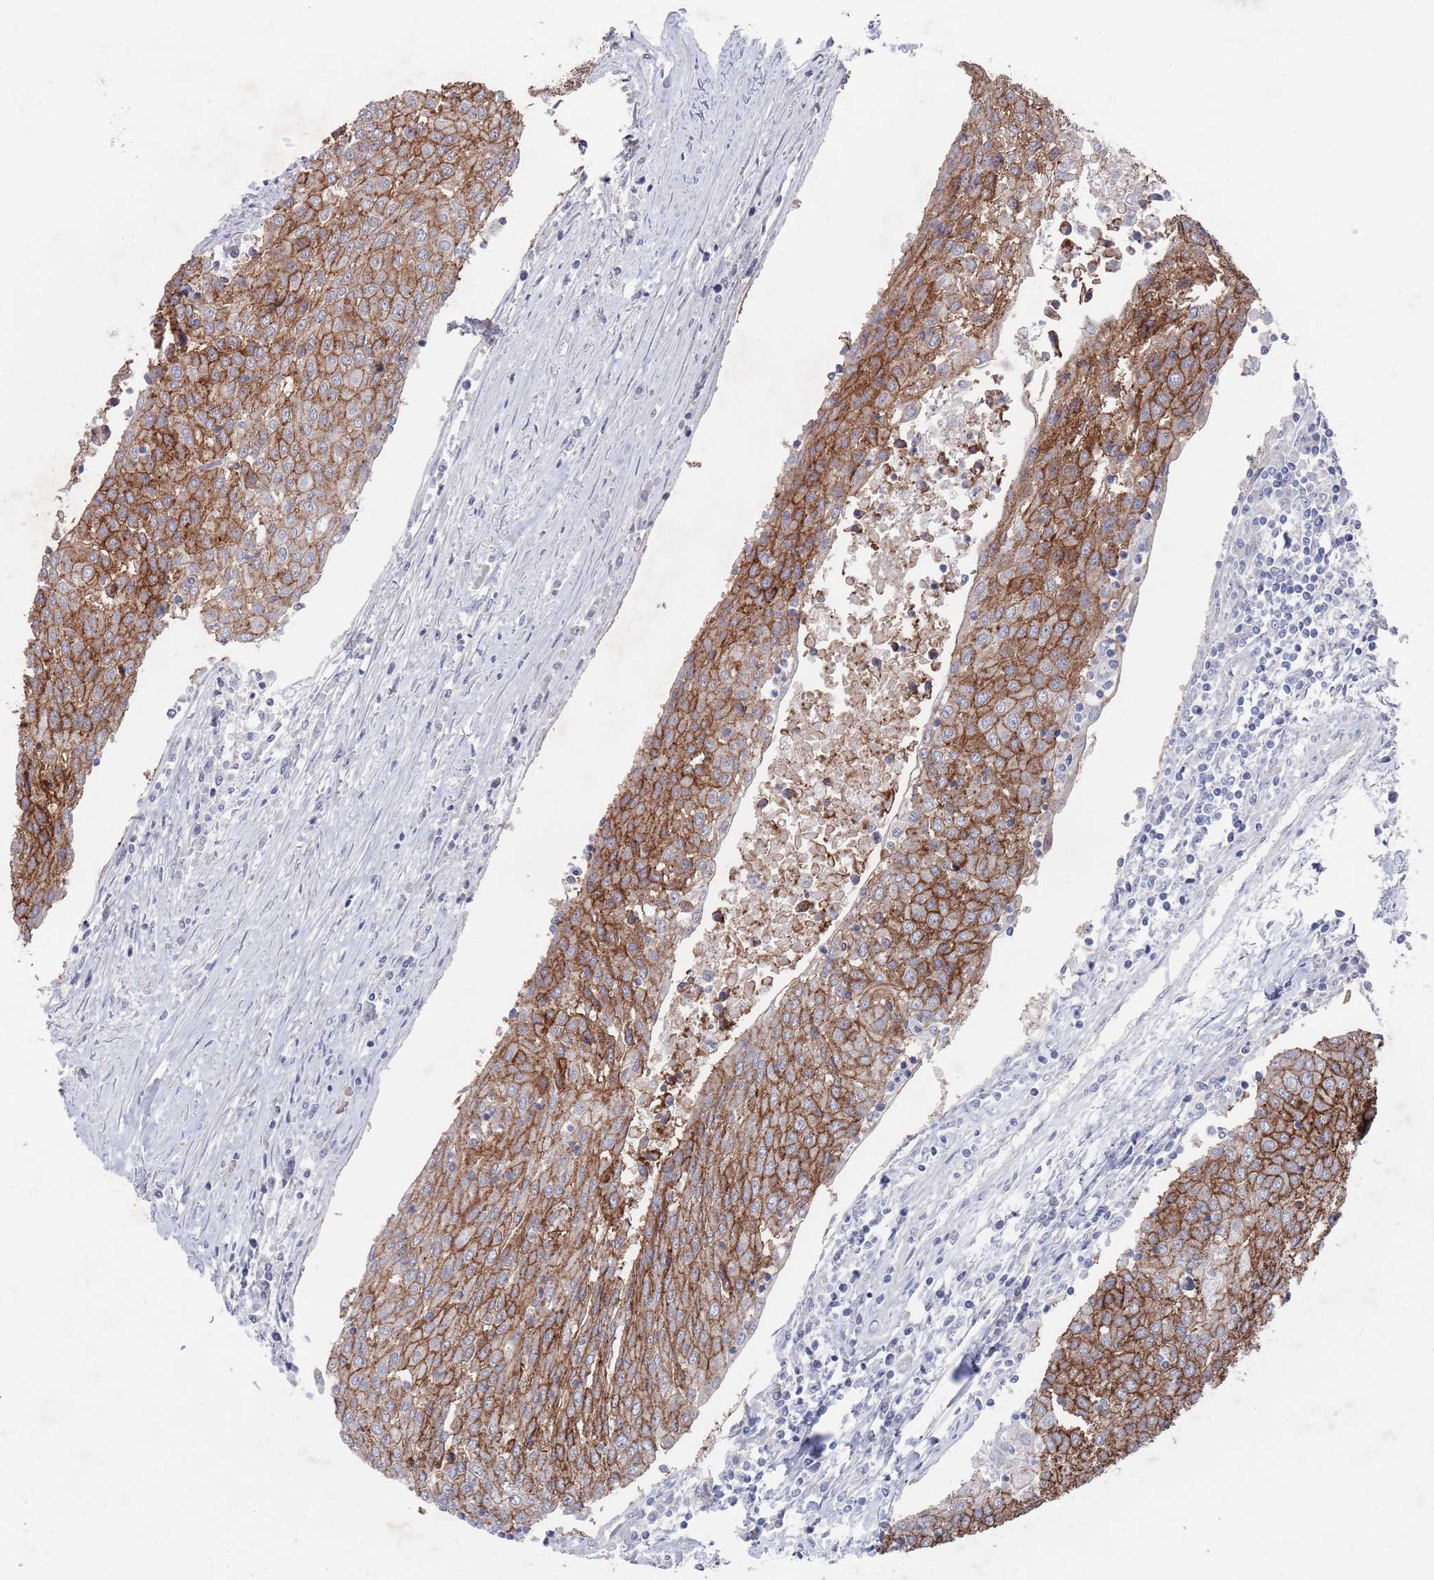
{"staining": {"intensity": "strong", "quantity": ">75%", "location": "cytoplasmic/membranous"}, "tissue": "urothelial cancer", "cell_type": "Tumor cells", "image_type": "cancer", "snomed": [{"axis": "morphology", "description": "Urothelial carcinoma, High grade"}, {"axis": "topography", "description": "Urinary bladder"}], "caption": "An immunohistochemistry (IHC) image of tumor tissue is shown. Protein staining in brown shows strong cytoplasmic/membranous positivity in urothelial cancer within tumor cells.", "gene": "PROM2", "patient": {"sex": "female", "age": 85}}